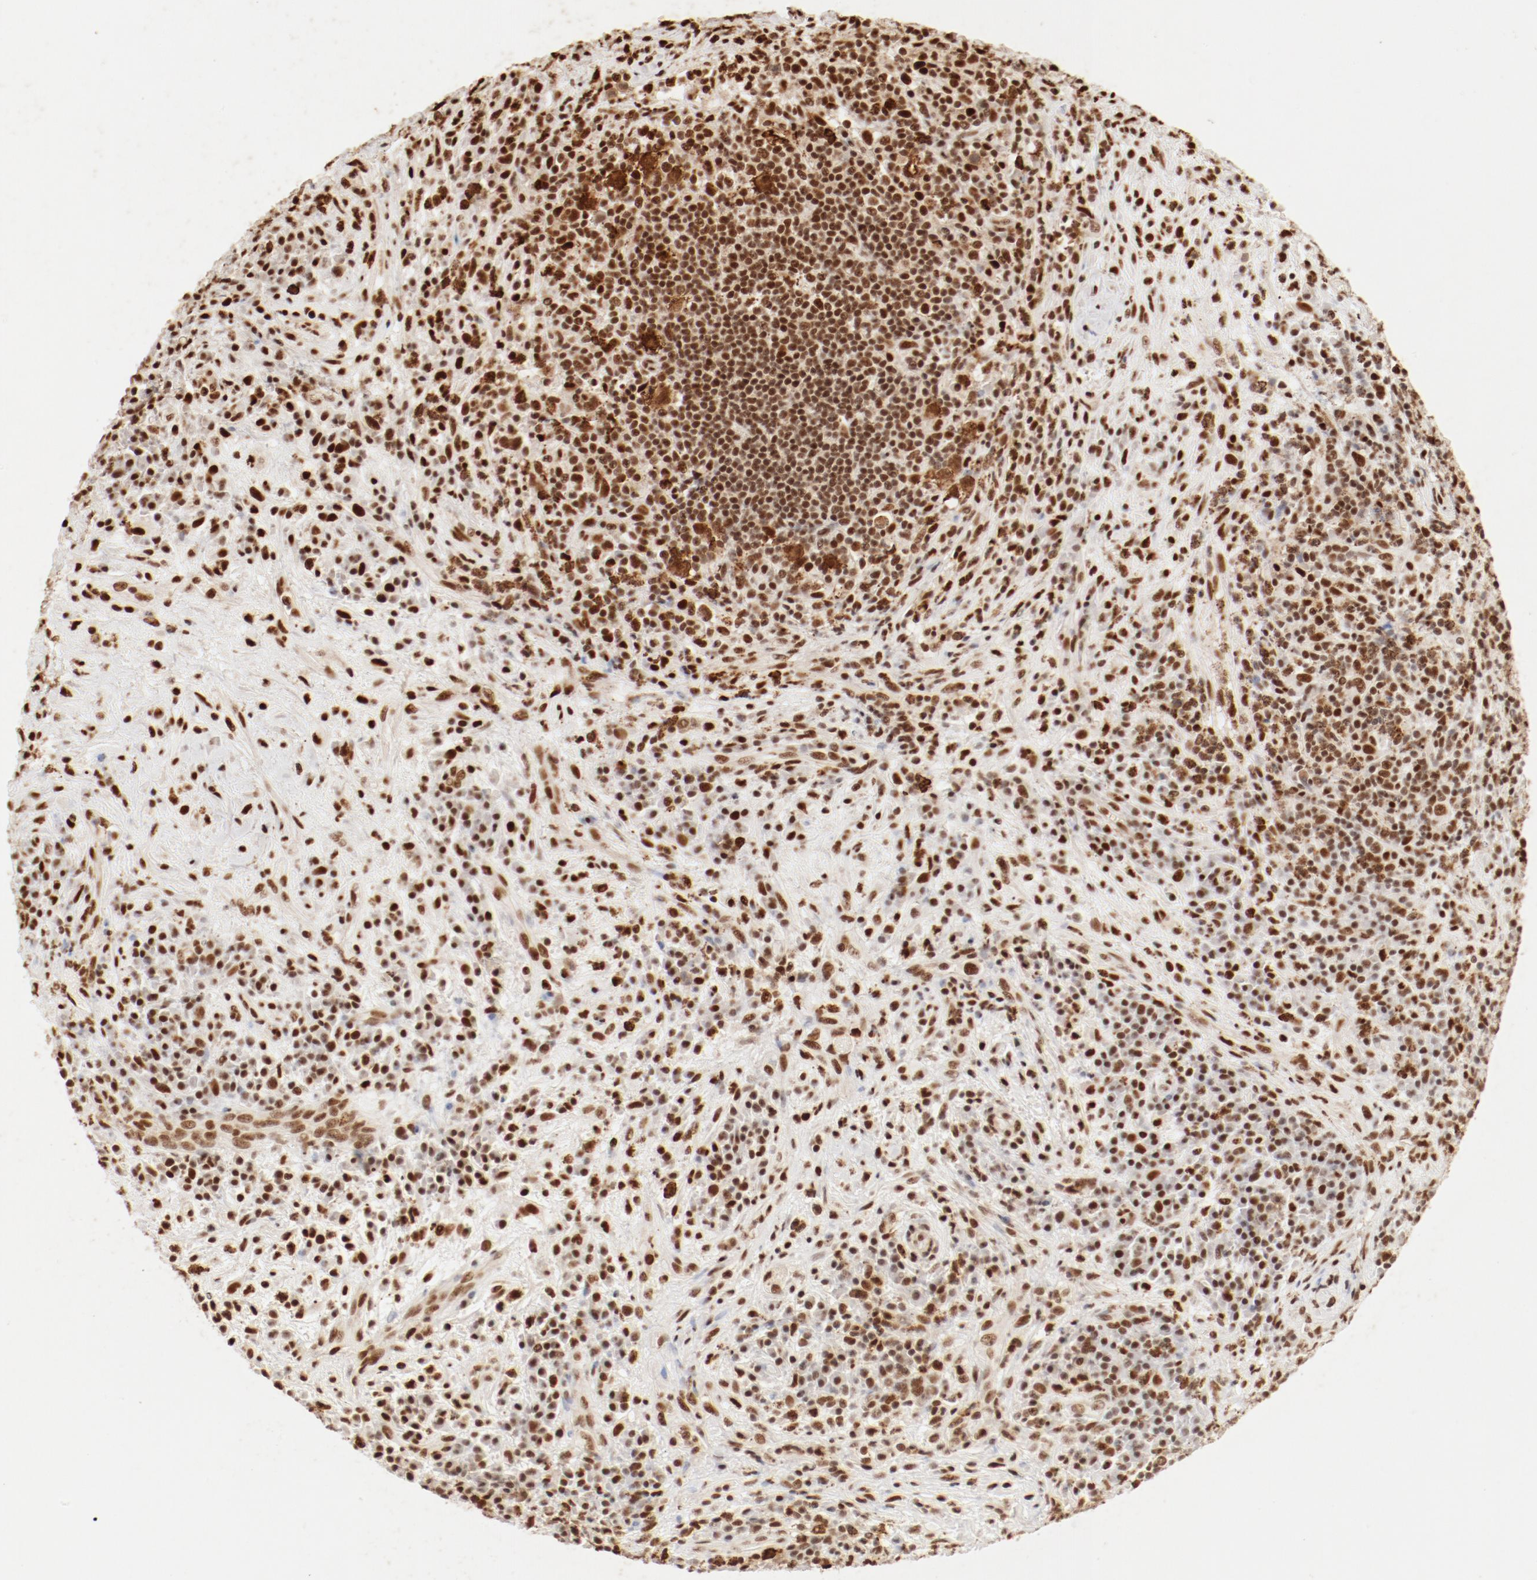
{"staining": {"intensity": "strong", "quantity": ">75%", "location": "cytoplasmic/membranous,nuclear"}, "tissue": "lymphoma", "cell_type": "Tumor cells", "image_type": "cancer", "snomed": [{"axis": "morphology", "description": "Hodgkin's disease, NOS"}, {"axis": "topography", "description": "Lymph node"}], "caption": "Immunohistochemical staining of human Hodgkin's disease reveals high levels of strong cytoplasmic/membranous and nuclear protein expression in about >75% of tumor cells.", "gene": "FAM50A", "patient": {"sex": "female", "age": 25}}